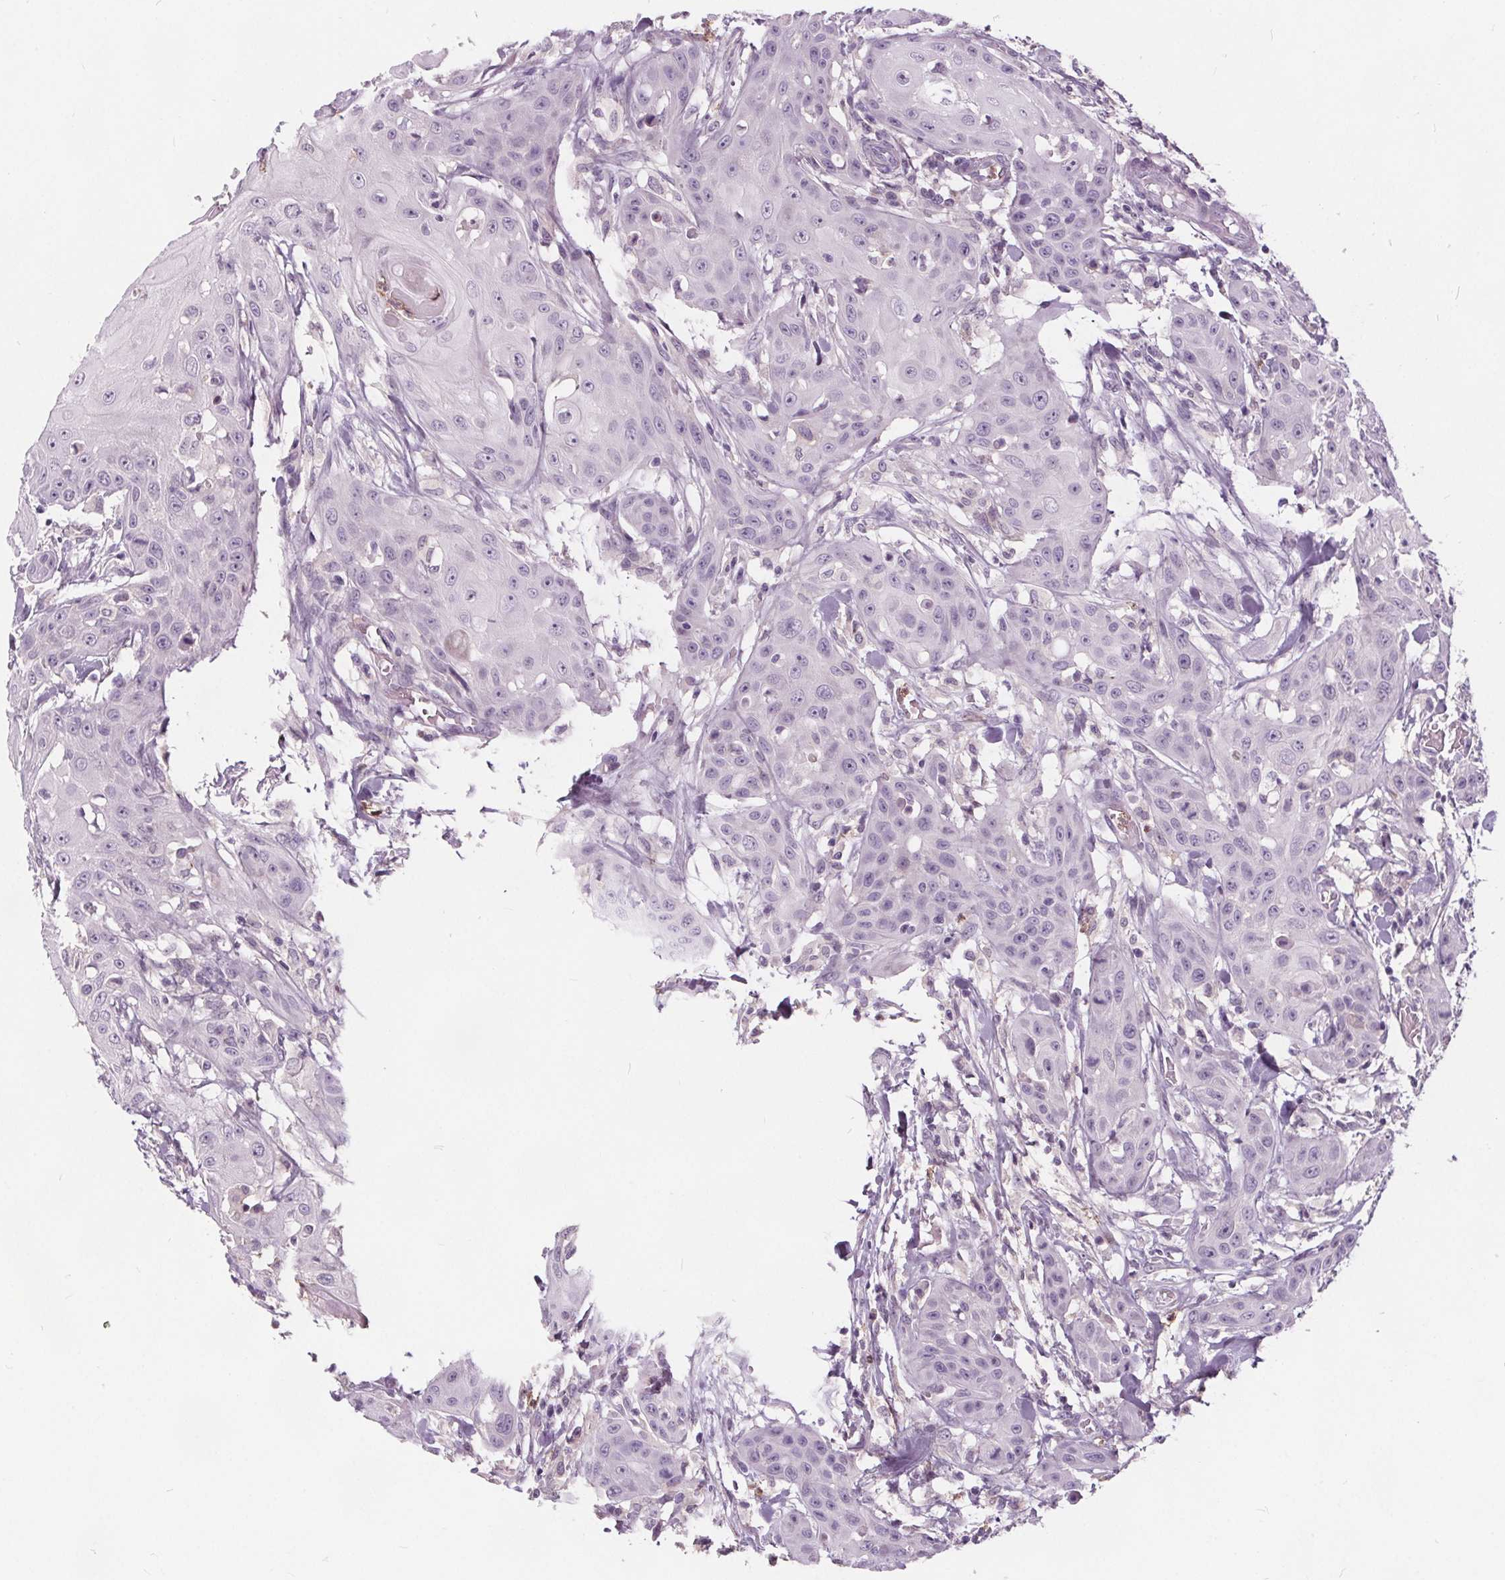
{"staining": {"intensity": "negative", "quantity": "none", "location": "none"}, "tissue": "head and neck cancer", "cell_type": "Tumor cells", "image_type": "cancer", "snomed": [{"axis": "morphology", "description": "Squamous cell carcinoma, NOS"}, {"axis": "topography", "description": "Oral tissue"}, {"axis": "topography", "description": "Head-Neck"}], "caption": "DAB immunohistochemical staining of head and neck cancer (squamous cell carcinoma) exhibits no significant expression in tumor cells.", "gene": "HAAO", "patient": {"sex": "female", "age": 55}}